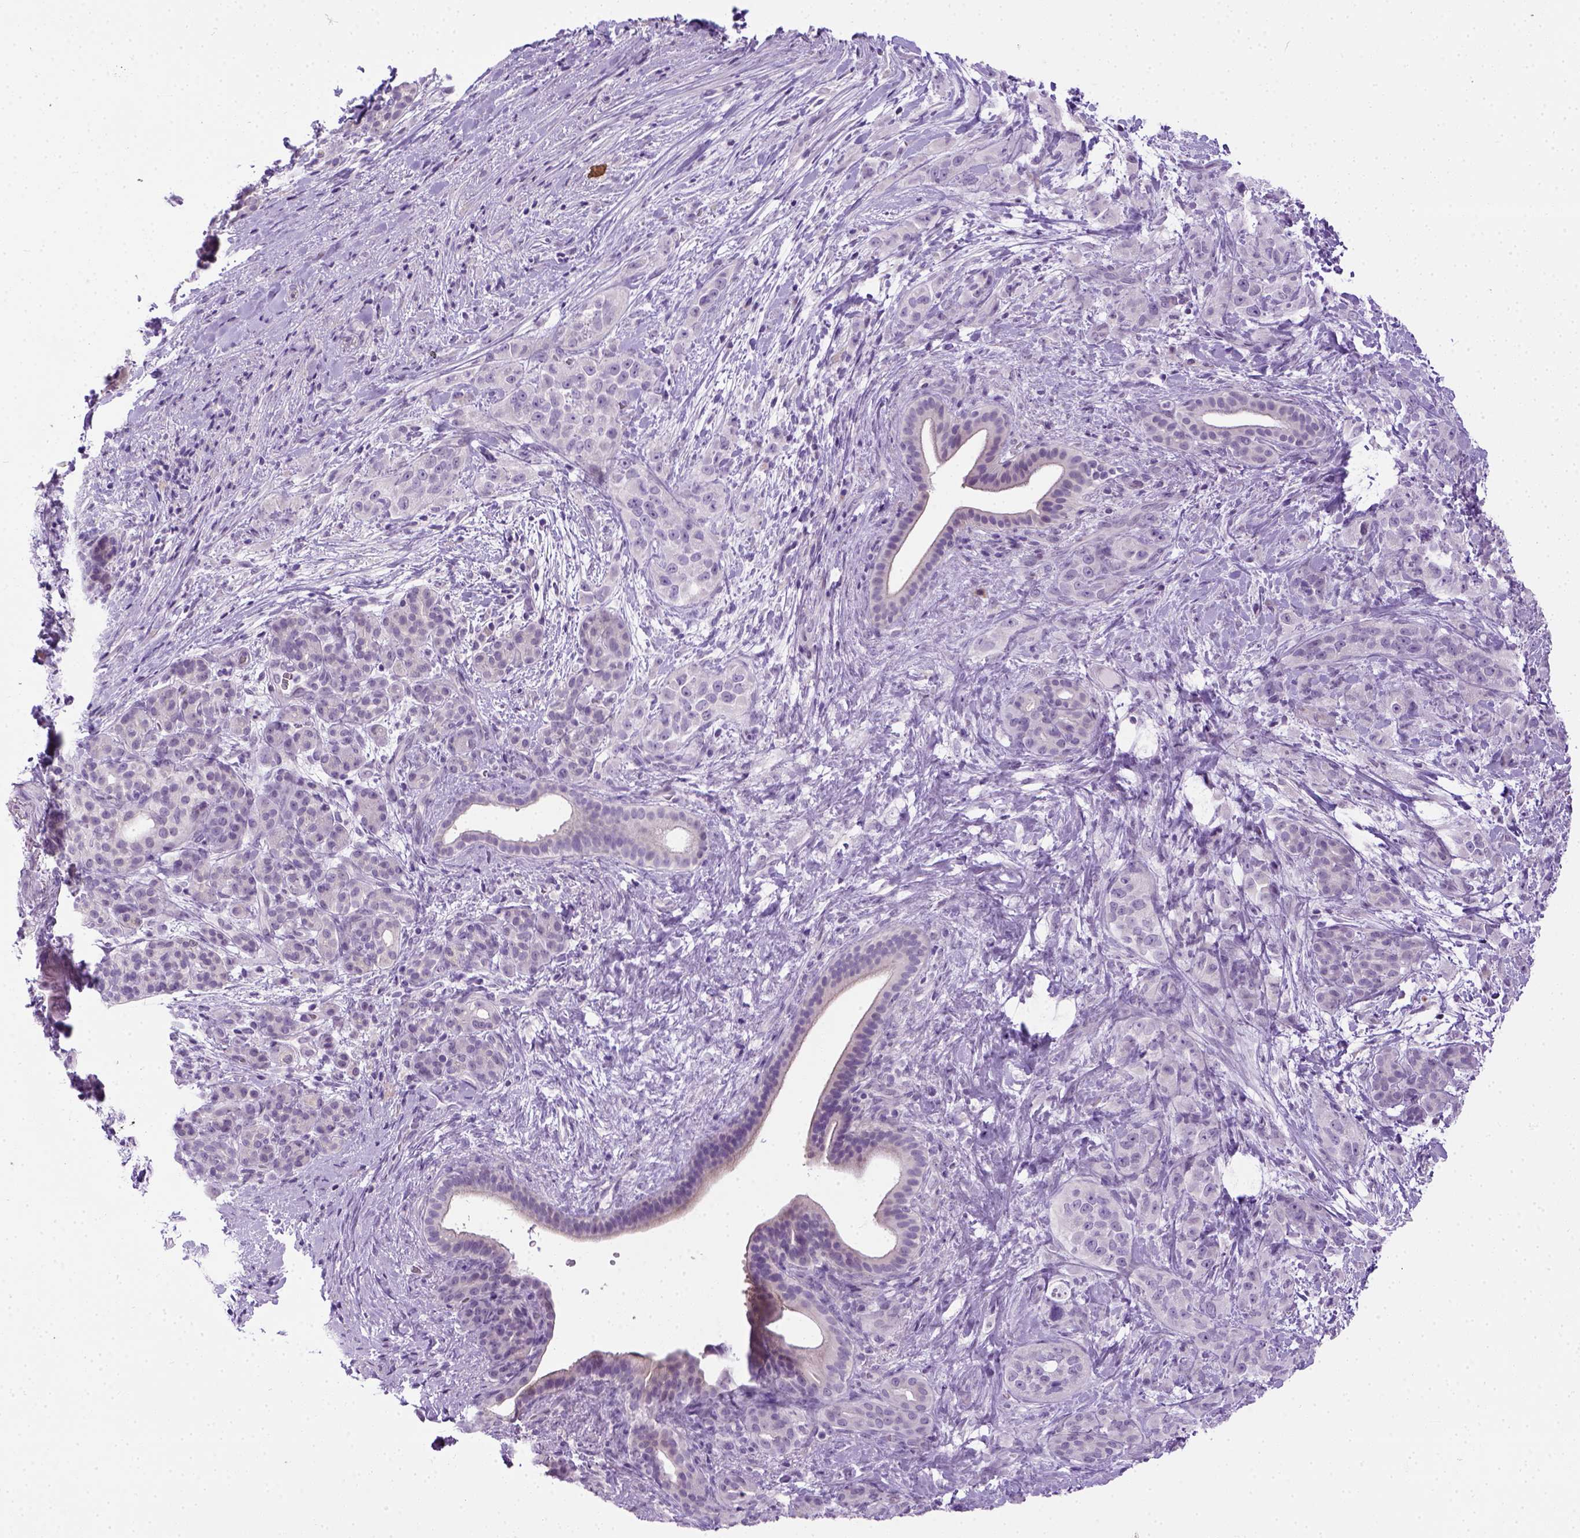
{"staining": {"intensity": "negative", "quantity": "none", "location": "none"}, "tissue": "pancreatic cancer", "cell_type": "Tumor cells", "image_type": "cancer", "snomed": [{"axis": "morphology", "description": "Adenocarcinoma, NOS"}, {"axis": "topography", "description": "Pancreas"}], "caption": "This is an immunohistochemistry (IHC) micrograph of human pancreatic cancer (adenocarcinoma). There is no positivity in tumor cells.", "gene": "FAM184B", "patient": {"sex": "male", "age": 44}}